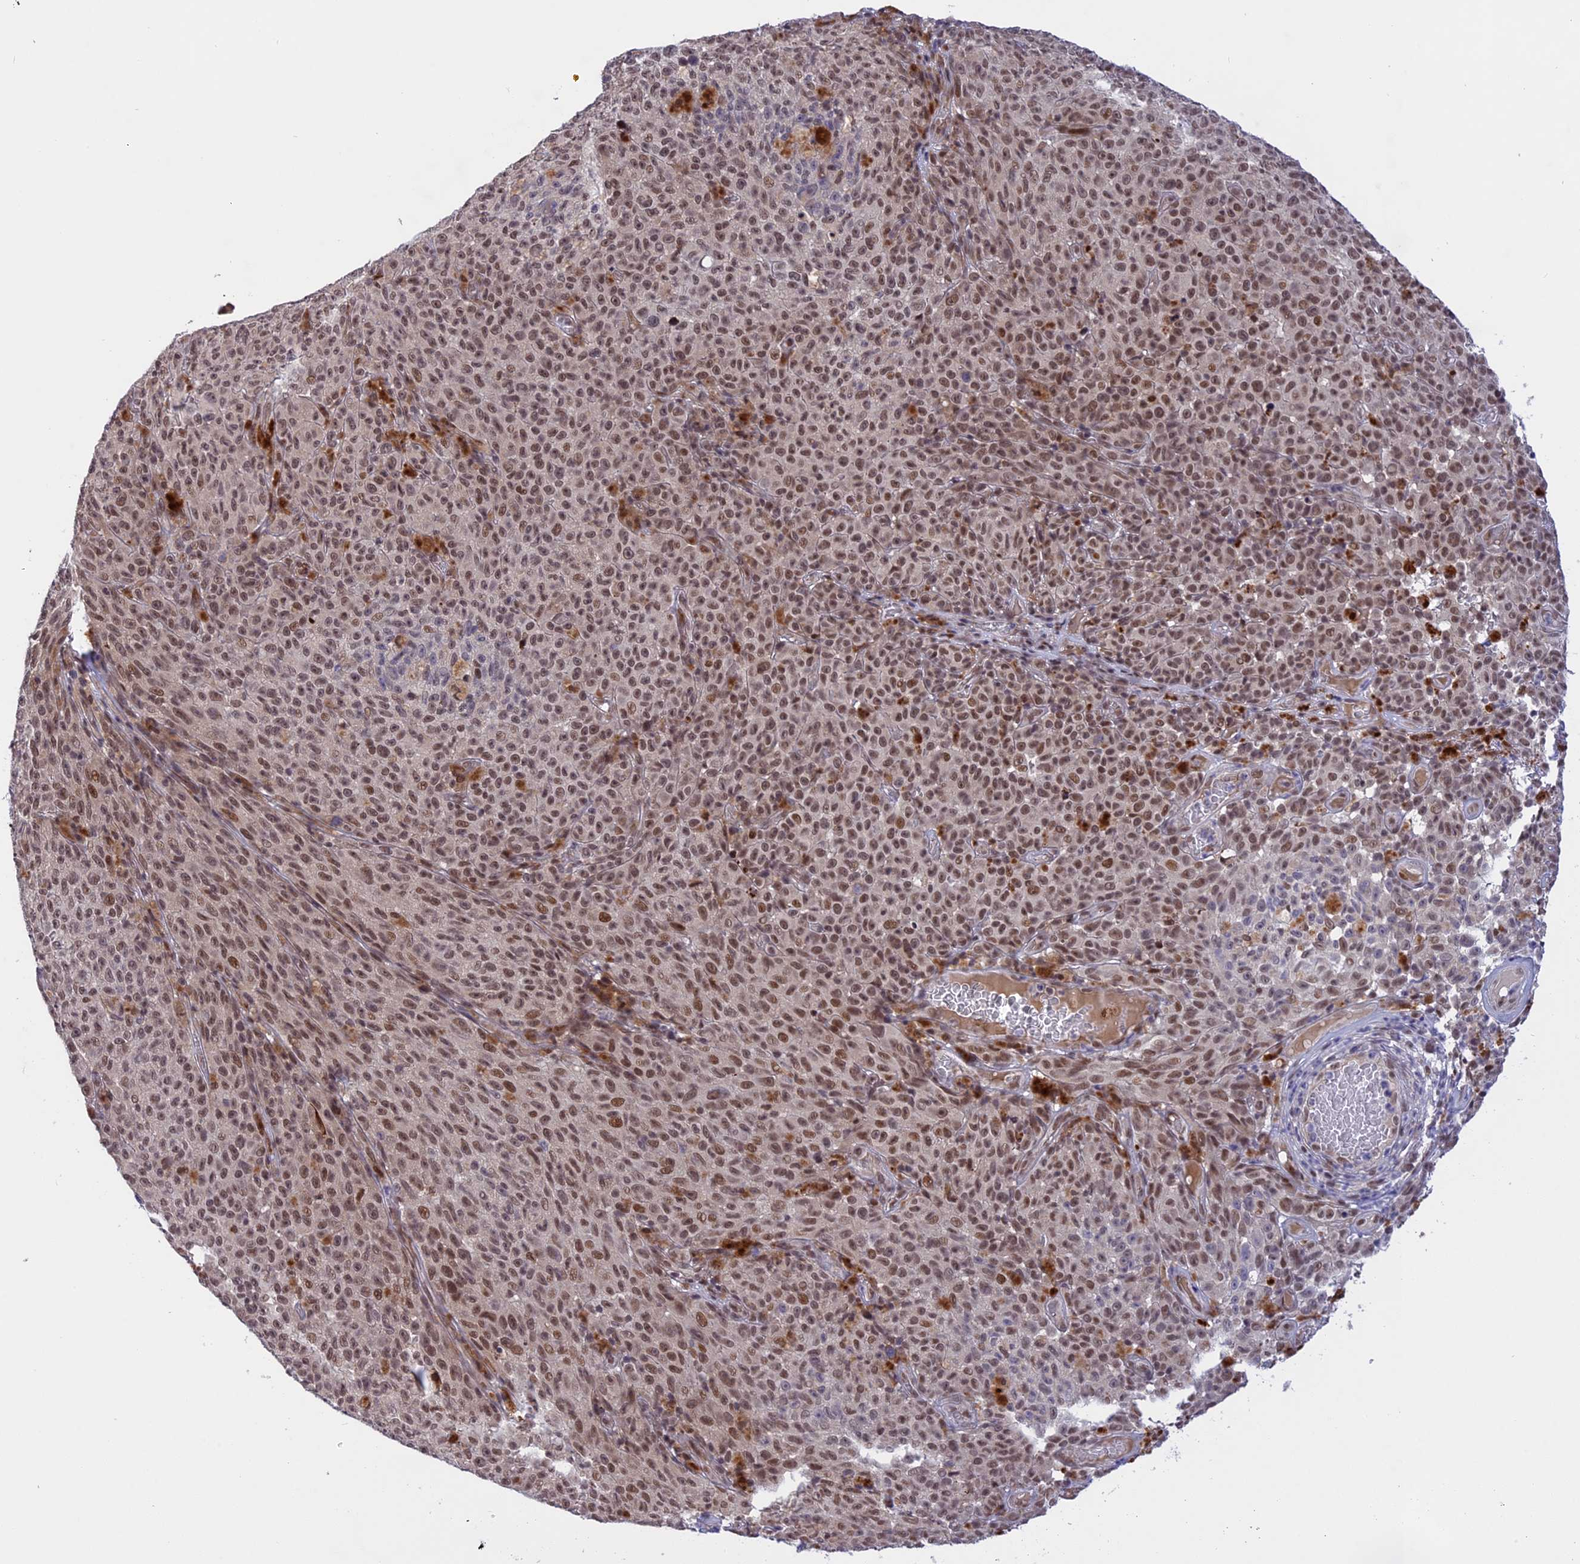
{"staining": {"intensity": "moderate", "quantity": ">75%", "location": "nuclear"}, "tissue": "melanoma", "cell_type": "Tumor cells", "image_type": "cancer", "snomed": [{"axis": "morphology", "description": "Malignant melanoma, NOS"}, {"axis": "topography", "description": "Skin"}], "caption": "Melanoma stained with DAB immunohistochemistry (IHC) shows medium levels of moderate nuclear expression in approximately >75% of tumor cells. The staining was performed using DAB to visualize the protein expression in brown, while the nuclei were stained in blue with hematoxylin (Magnification: 20x).", "gene": "POLR2C", "patient": {"sex": "female", "age": 82}}